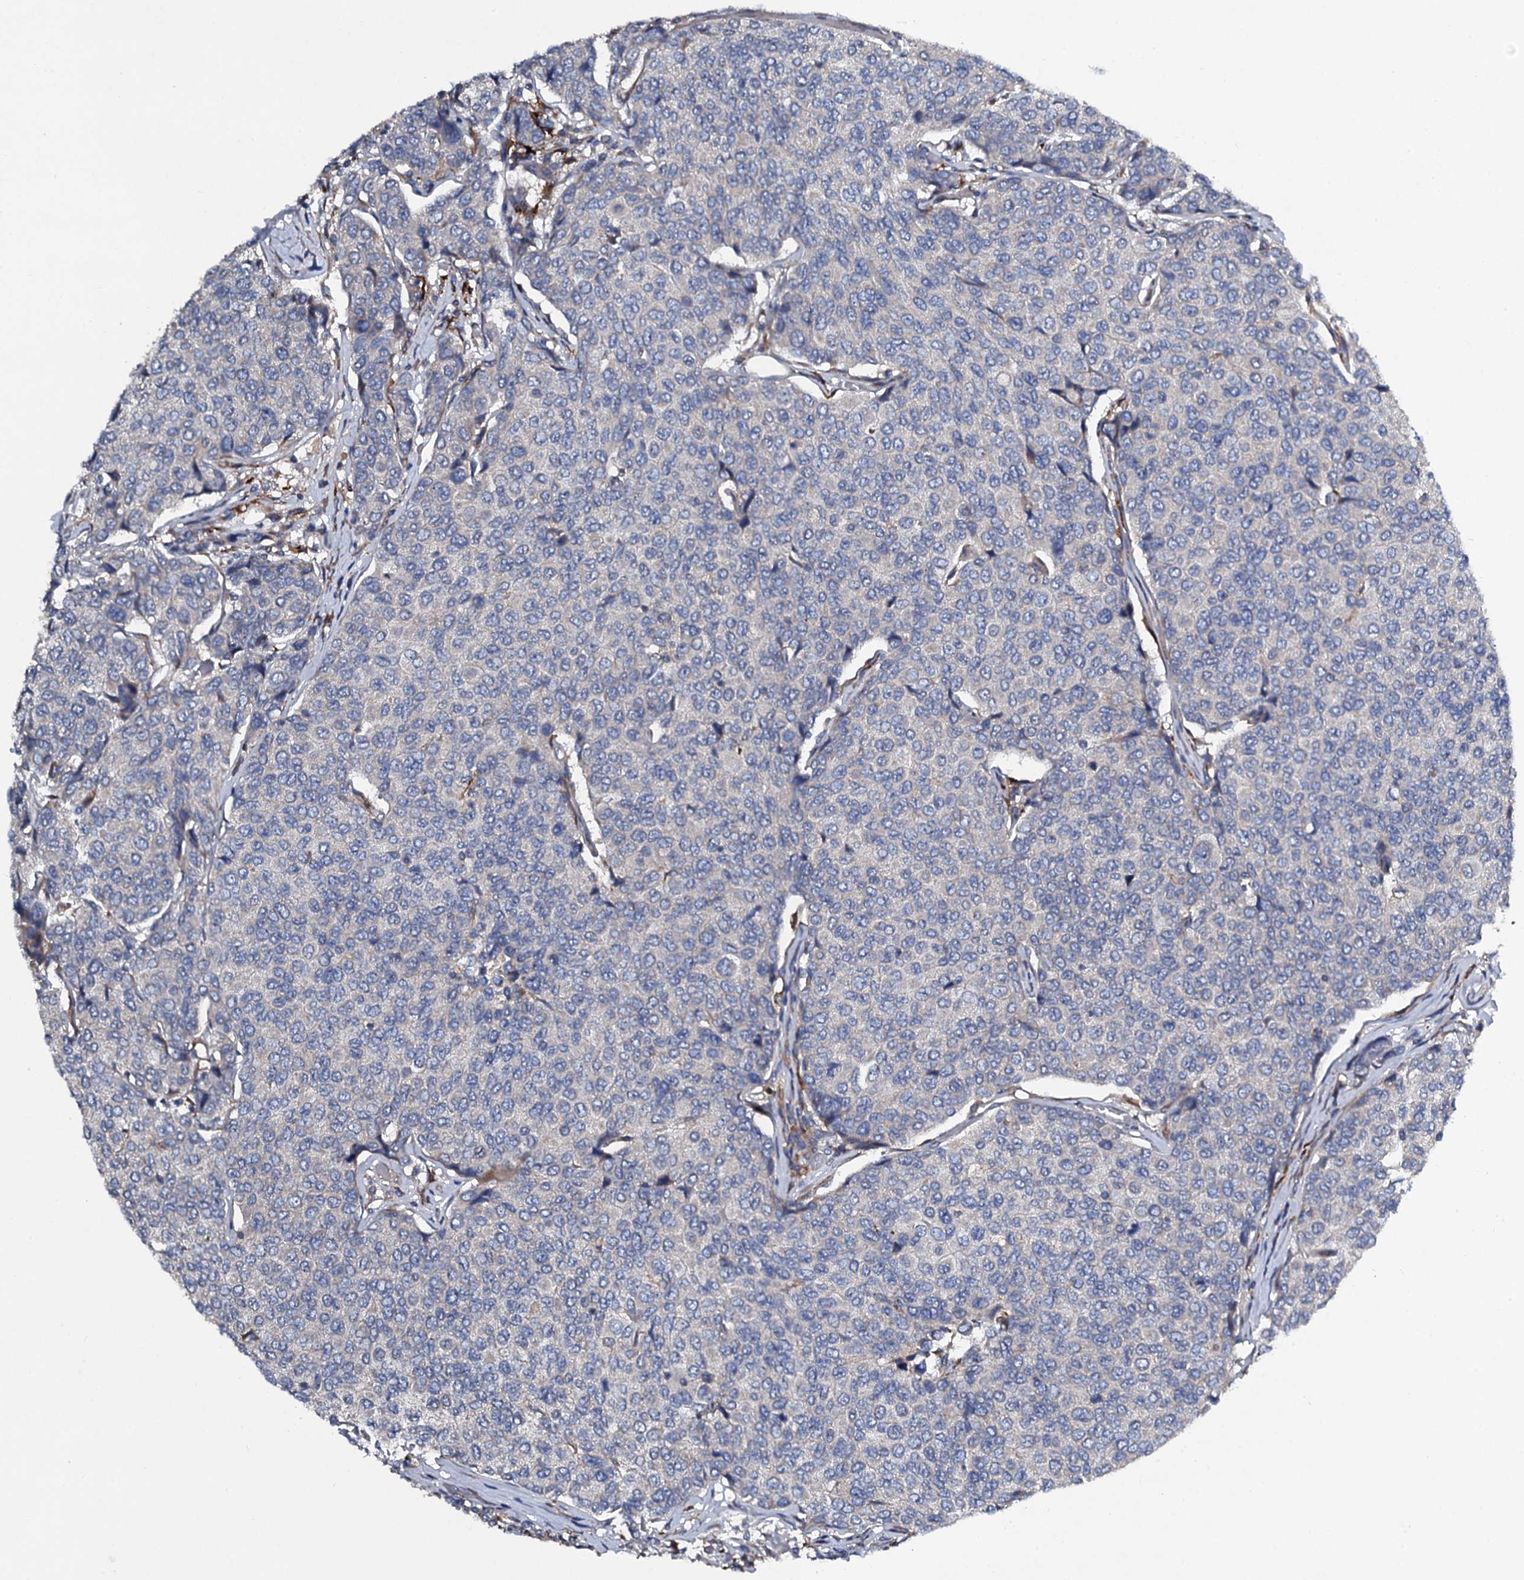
{"staining": {"intensity": "negative", "quantity": "none", "location": "none"}, "tissue": "breast cancer", "cell_type": "Tumor cells", "image_type": "cancer", "snomed": [{"axis": "morphology", "description": "Duct carcinoma"}, {"axis": "topography", "description": "Breast"}], "caption": "There is no significant expression in tumor cells of breast cancer. (Brightfield microscopy of DAB (3,3'-diaminobenzidine) IHC at high magnification).", "gene": "LRRC28", "patient": {"sex": "female", "age": 55}}